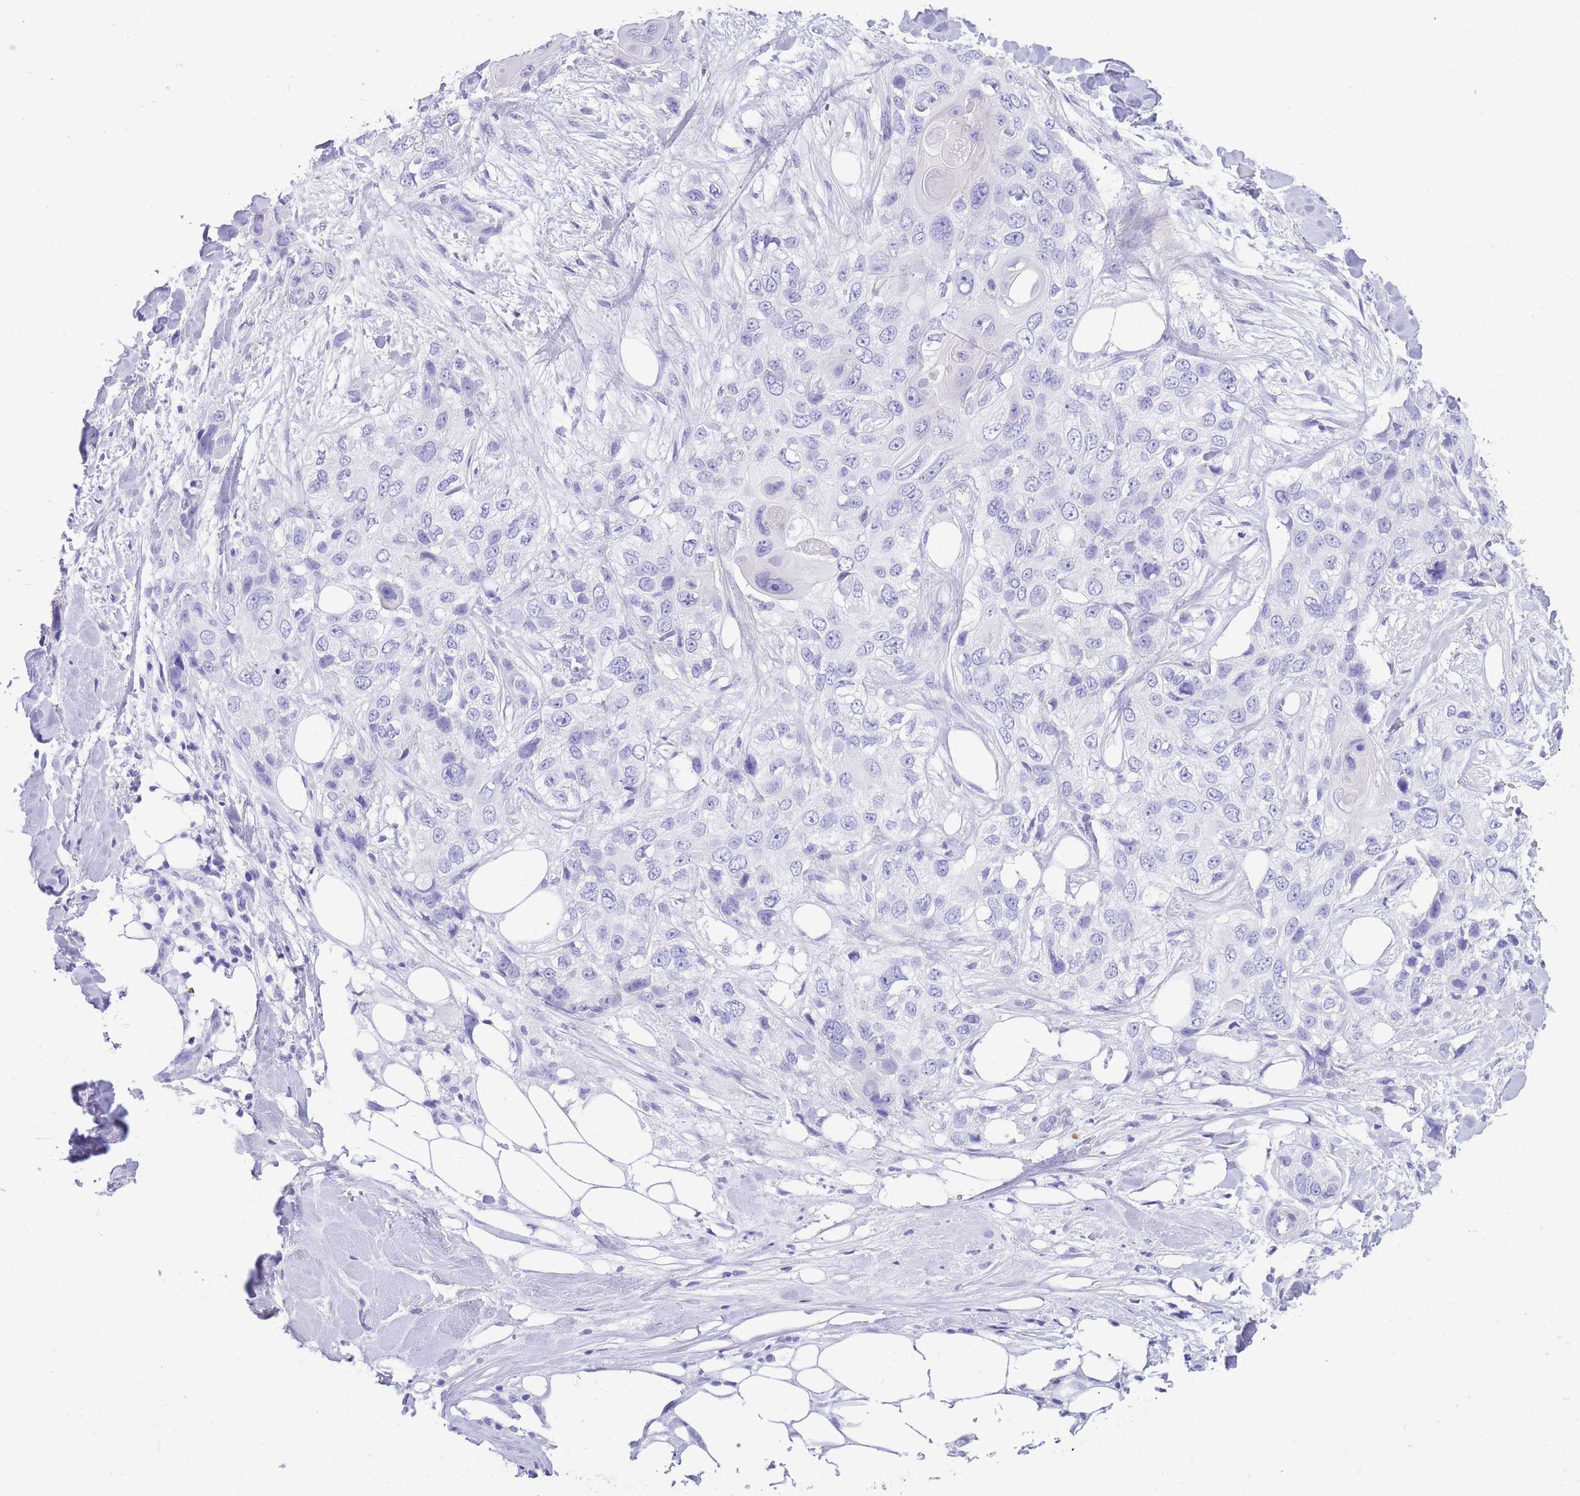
{"staining": {"intensity": "negative", "quantity": "none", "location": "none"}, "tissue": "skin cancer", "cell_type": "Tumor cells", "image_type": "cancer", "snomed": [{"axis": "morphology", "description": "Normal tissue, NOS"}, {"axis": "morphology", "description": "Squamous cell carcinoma, NOS"}, {"axis": "topography", "description": "Skin"}], "caption": "IHC image of human skin cancer stained for a protein (brown), which exhibits no staining in tumor cells.", "gene": "ZFP62", "patient": {"sex": "male", "age": 72}}